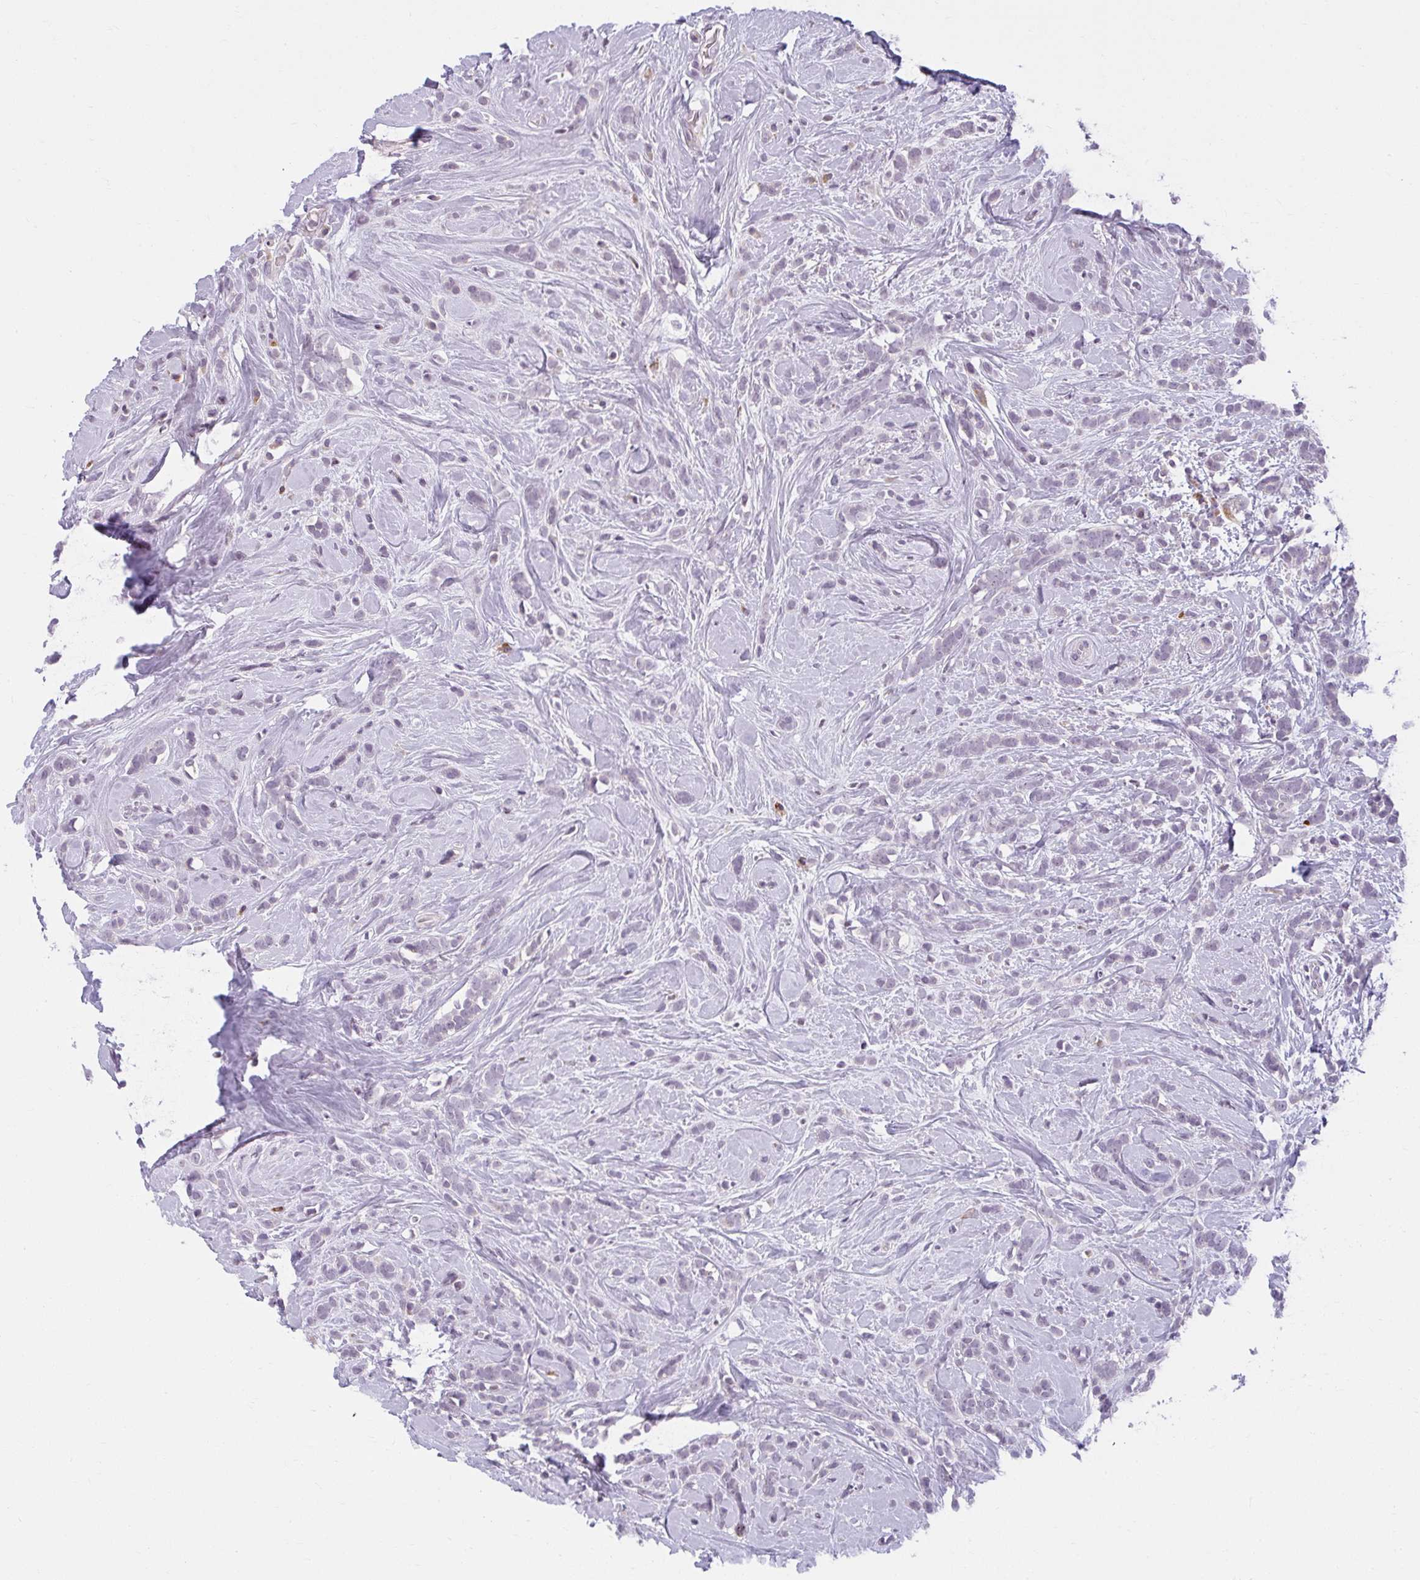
{"staining": {"intensity": "negative", "quantity": "none", "location": "none"}, "tissue": "breast cancer", "cell_type": "Tumor cells", "image_type": "cancer", "snomed": [{"axis": "morphology", "description": "Lobular carcinoma"}, {"axis": "topography", "description": "Breast"}], "caption": "Immunohistochemistry histopathology image of breast cancer stained for a protein (brown), which reveals no positivity in tumor cells. Nuclei are stained in blue.", "gene": "ZFYVE26", "patient": {"sex": "female", "age": 58}}